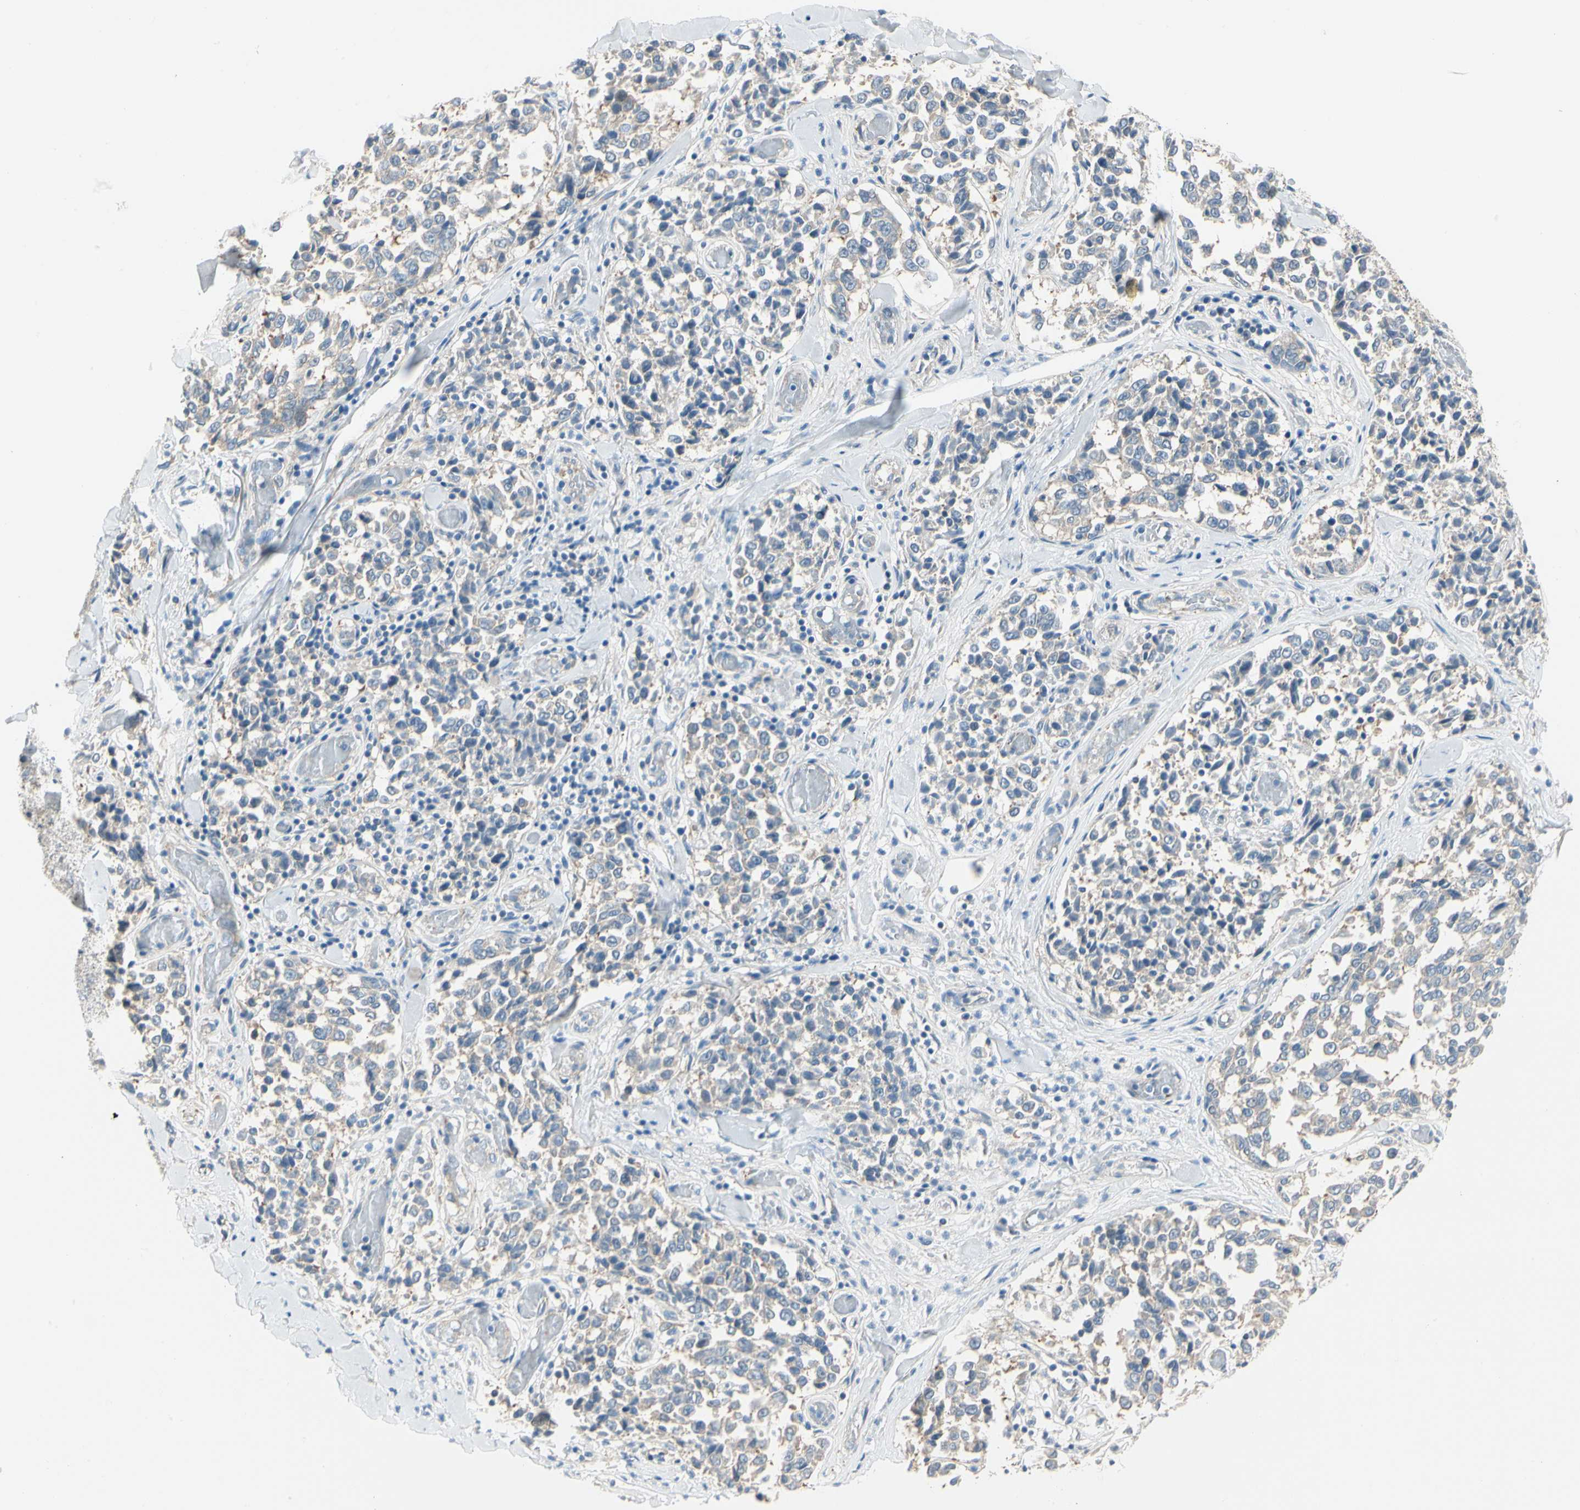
{"staining": {"intensity": "weak", "quantity": "<25%", "location": "cytoplasmic/membranous"}, "tissue": "melanoma", "cell_type": "Tumor cells", "image_type": "cancer", "snomed": [{"axis": "morphology", "description": "Malignant melanoma, NOS"}, {"axis": "topography", "description": "Skin"}], "caption": "This is a photomicrograph of immunohistochemistry (IHC) staining of melanoma, which shows no staining in tumor cells.", "gene": "DUSP12", "patient": {"sex": "female", "age": 64}}